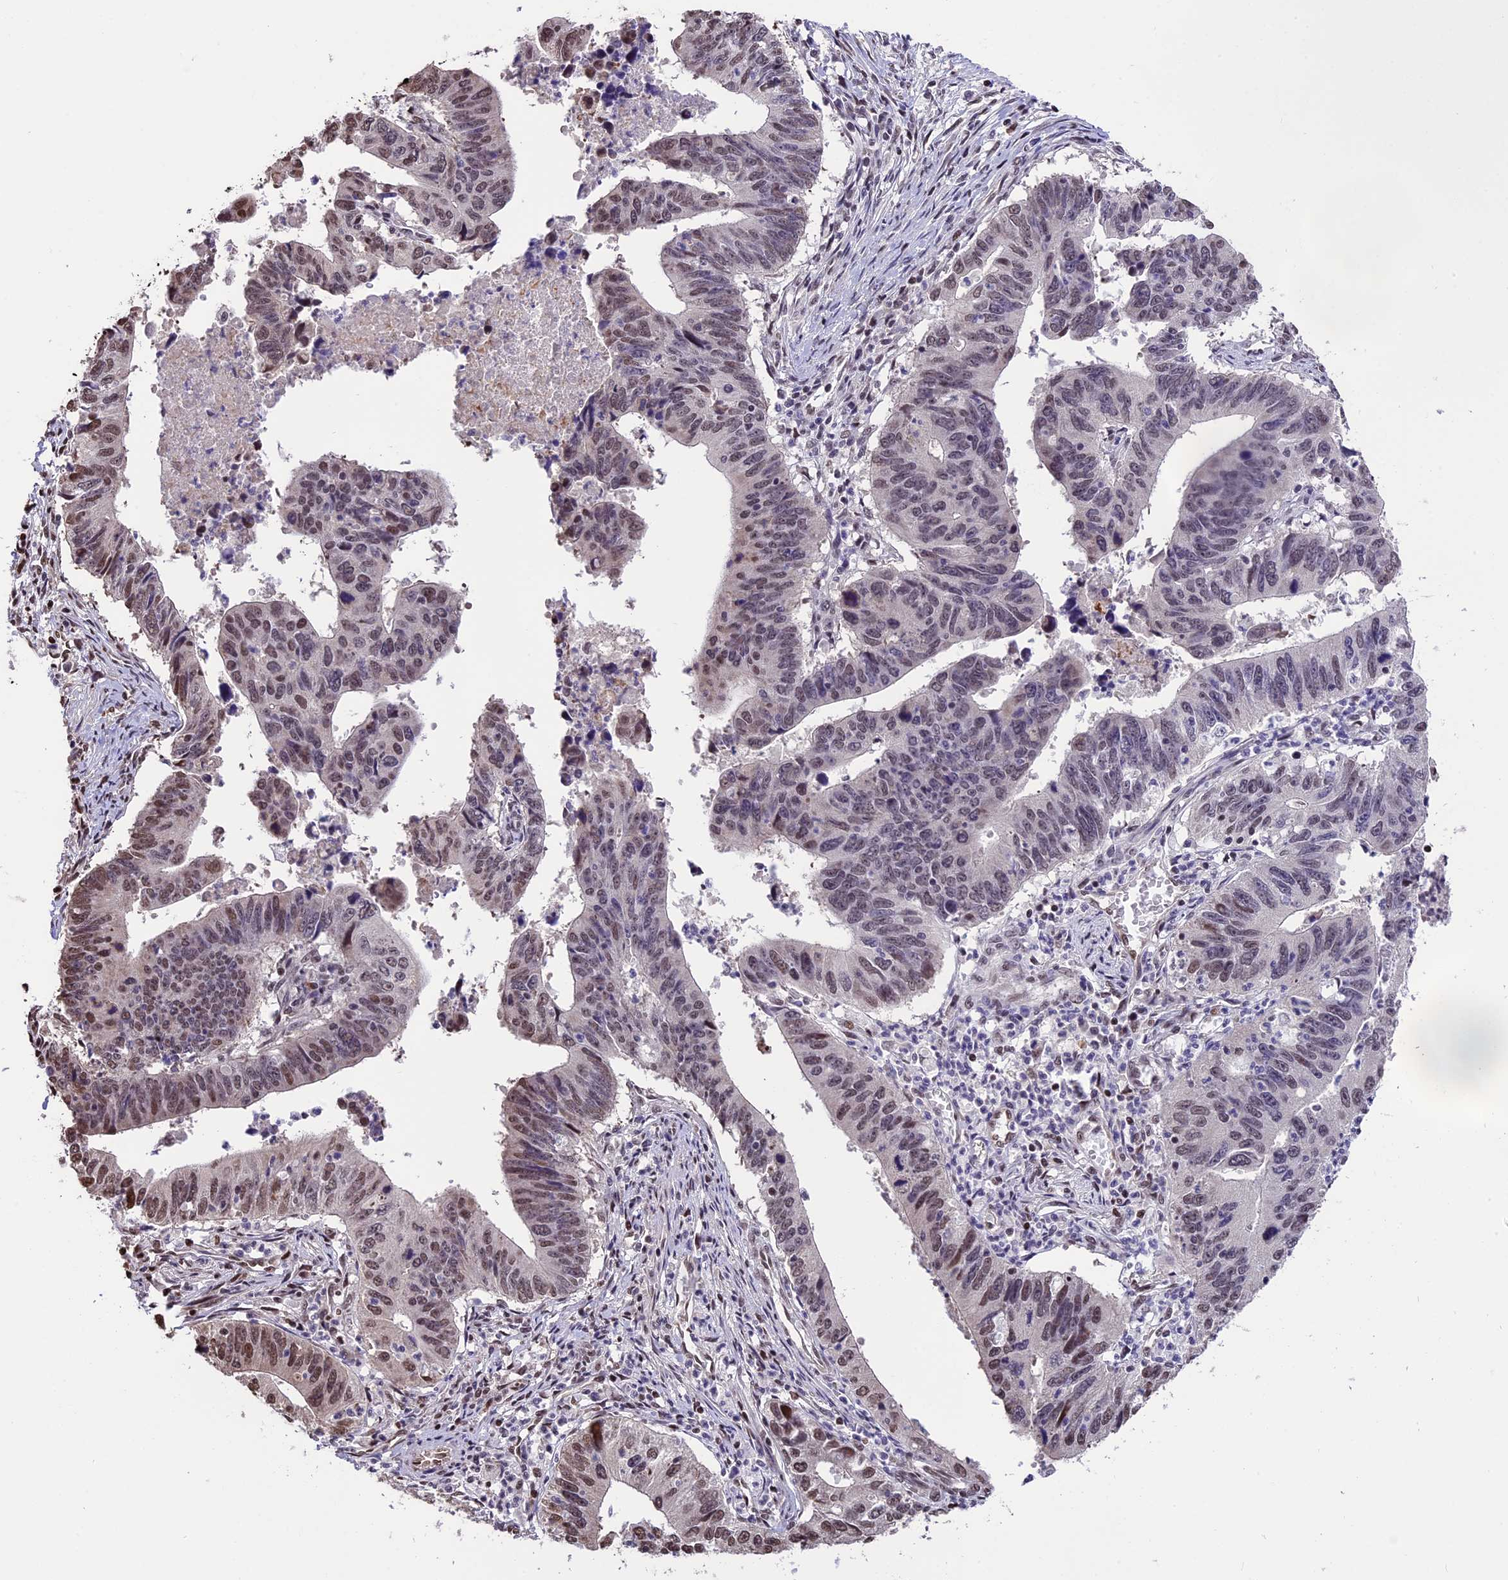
{"staining": {"intensity": "moderate", "quantity": "25%-75%", "location": "nuclear"}, "tissue": "stomach cancer", "cell_type": "Tumor cells", "image_type": "cancer", "snomed": [{"axis": "morphology", "description": "Adenocarcinoma, NOS"}, {"axis": "topography", "description": "Stomach"}], "caption": "Protein staining of stomach cancer tissue displays moderate nuclear expression in about 25%-75% of tumor cells.", "gene": "POLR3E", "patient": {"sex": "male", "age": 59}}